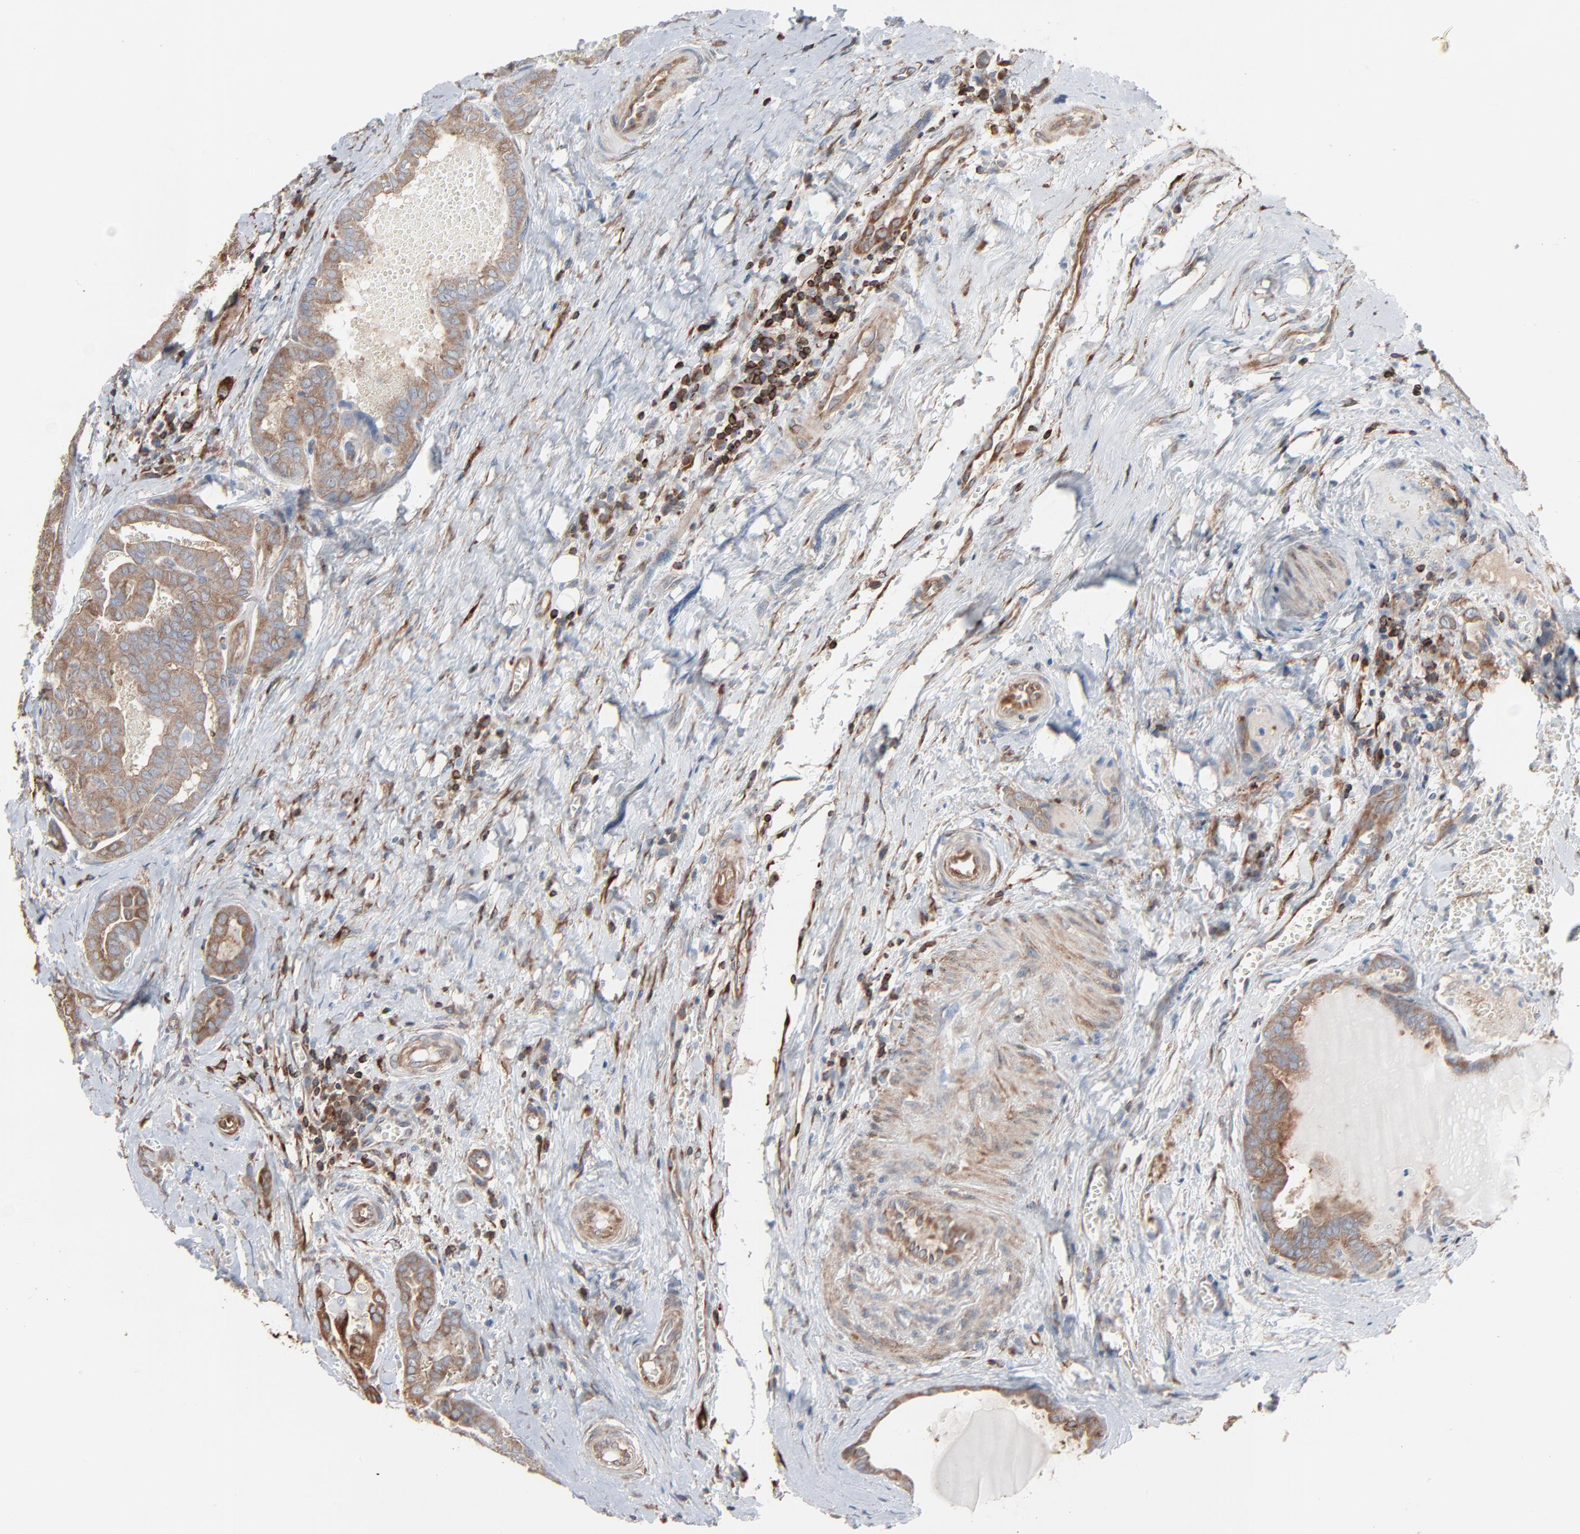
{"staining": {"intensity": "weak", "quantity": ">75%", "location": "cytoplasmic/membranous"}, "tissue": "thyroid cancer", "cell_type": "Tumor cells", "image_type": "cancer", "snomed": [{"axis": "morphology", "description": "Carcinoma, NOS"}, {"axis": "topography", "description": "Thyroid gland"}], "caption": "Thyroid cancer (carcinoma) was stained to show a protein in brown. There is low levels of weak cytoplasmic/membranous staining in about >75% of tumor cells. Nuclei are stained in blue.", "gene": "OPTN", "patient": {"sex": "female", "age": 91}}